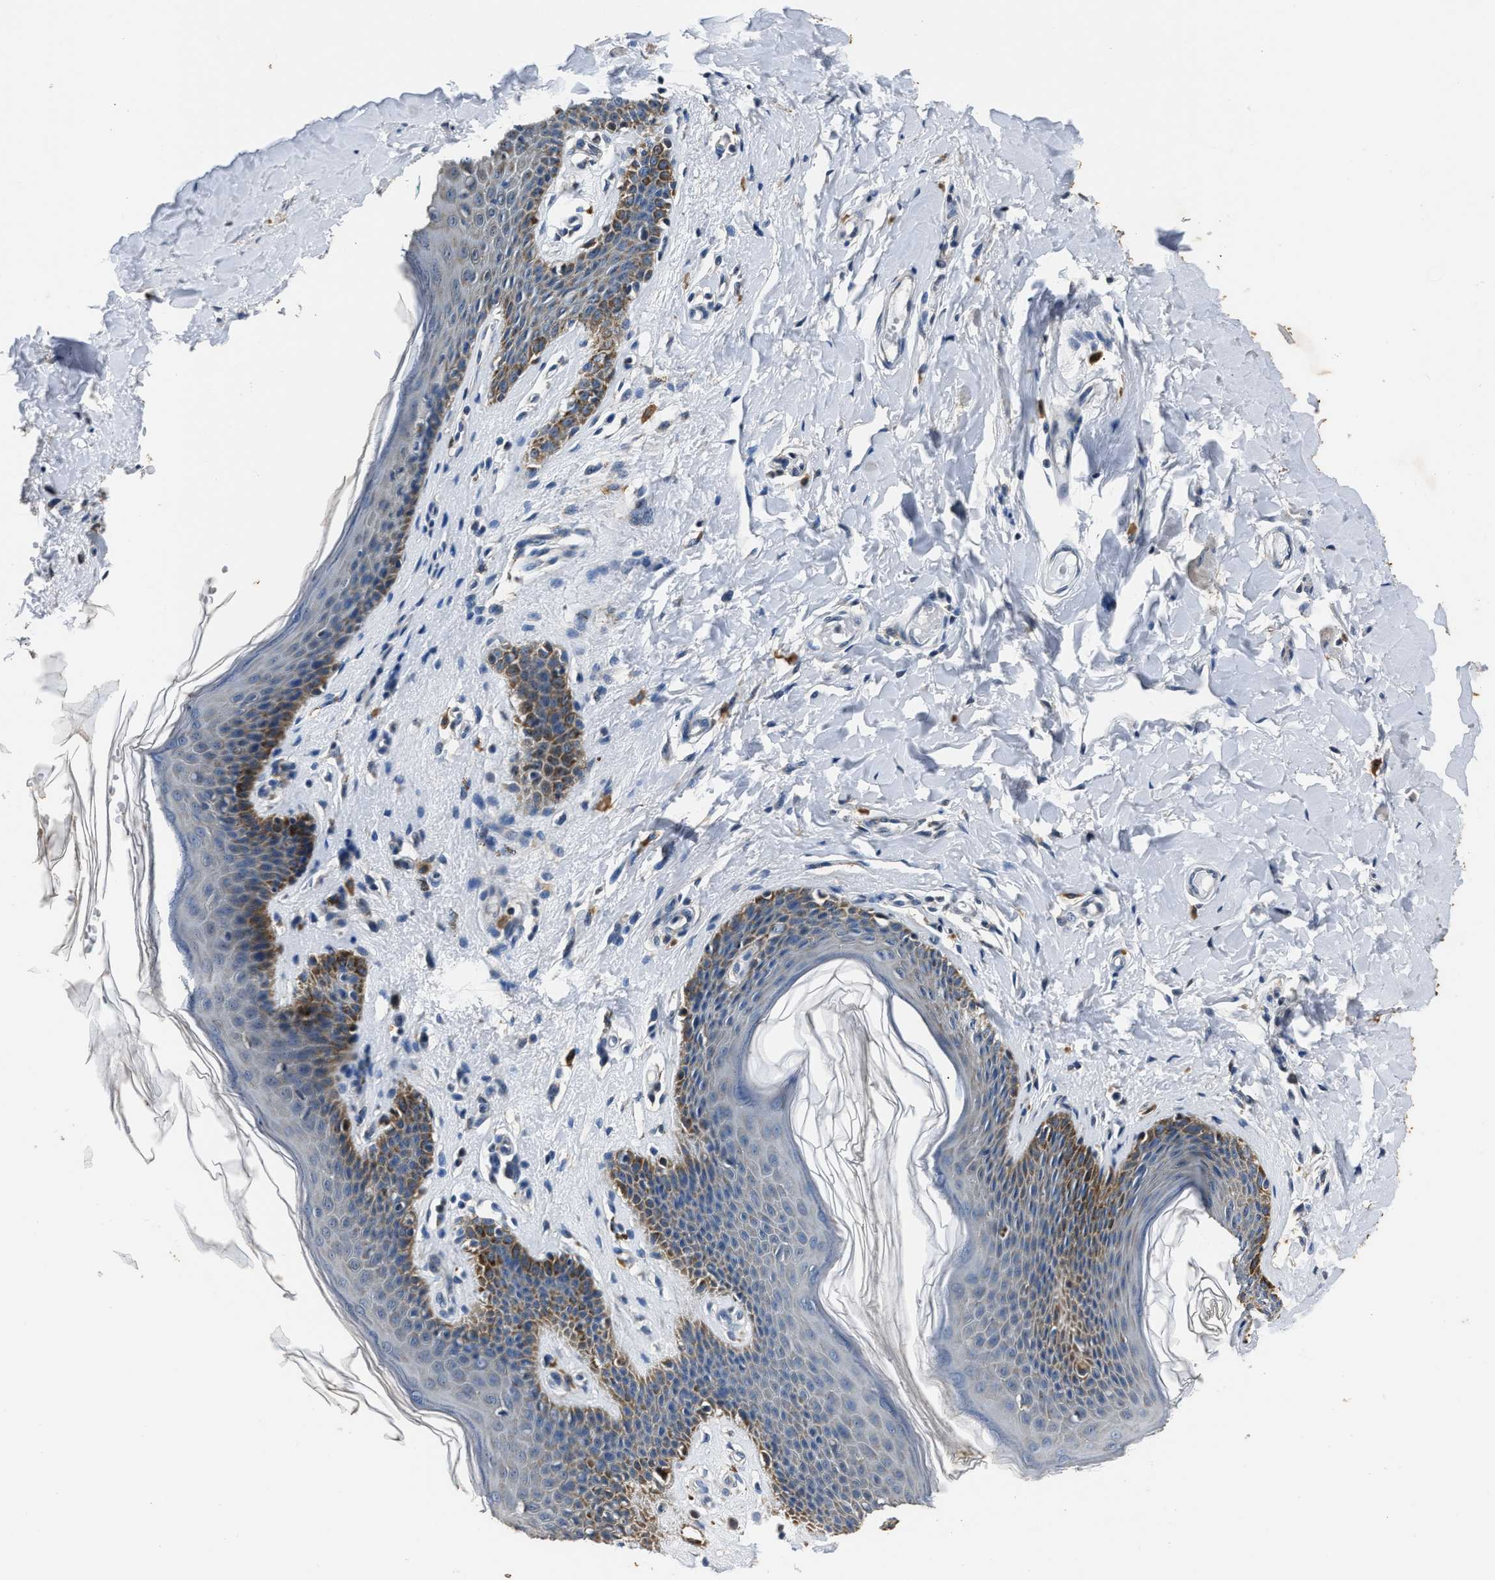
{"staining": {"intensity": "moderate", "quantity": "<25%", "location": "cytoplasmic/membranous"}, "tissue": "skin", "cell_type": "Epidermal cells", "image_type": "normal", "snomed": [{"axis": "morphology", "description": "Normal tissue, NOS"}, {"axis": "topography", "description": "Vulva"}], "caption": "Skin stained for a protein (brown) demonstrates moderate cytoplasmic/membranous positive positivity in about <25% of epidermal cells.", "gene": "NSUN5", "patient": {"sex": "female", "age": 66}}